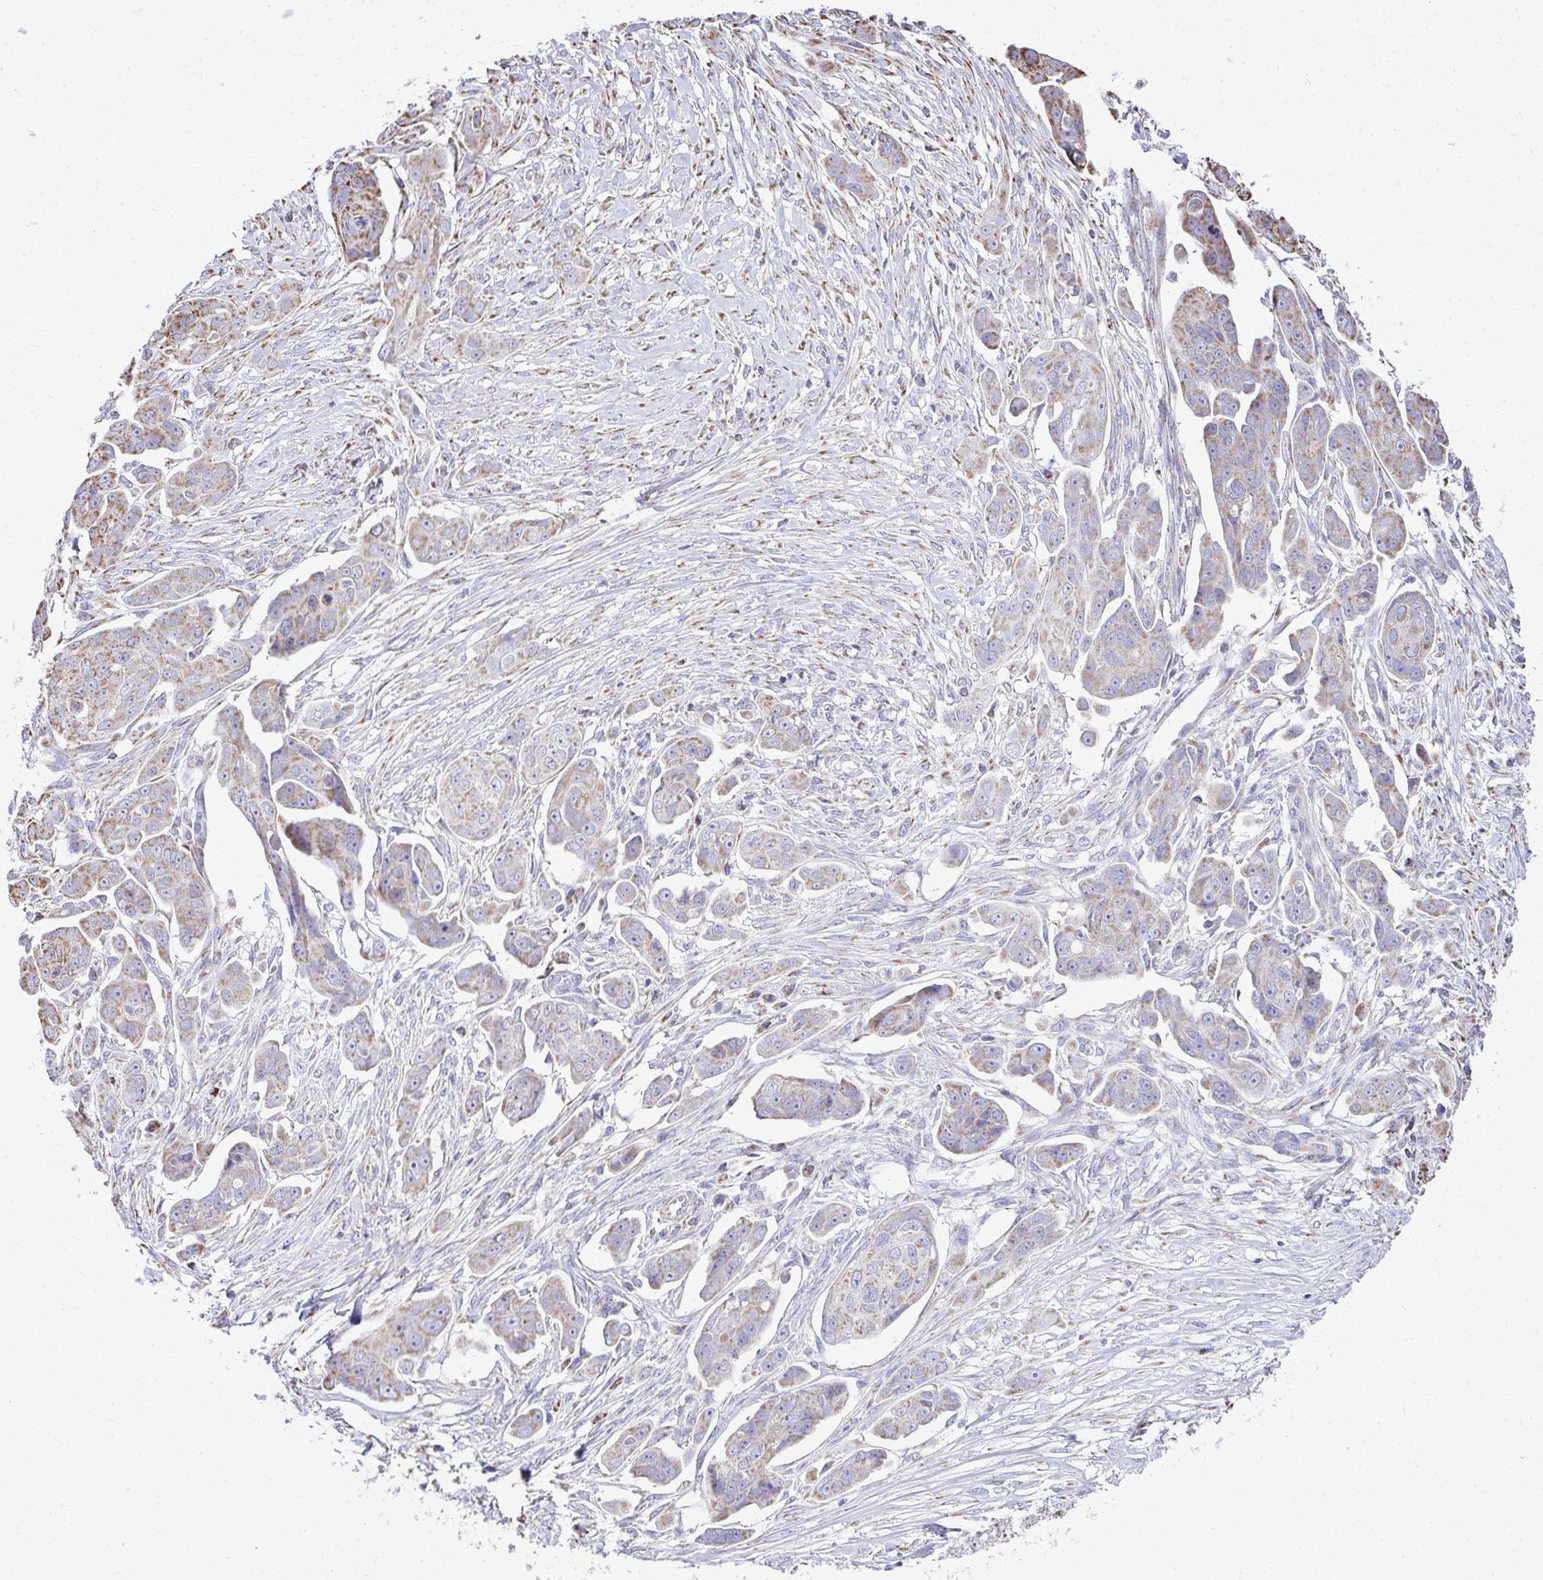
{"staining": {"intensity": "weak", "quantity": "25%-75%", "location": "cytoplasmic/membranous"}, "tissue": "ovarian cancer", "cell_type": "Tumor cells", "image_type": "cancer", "snomed": [{"axis": "morphology", "description": "Carcinoma, endometroid"}, {"axis": "topography", "description": "Ovary"}], "caption": "Protein expression analysis of human ovarian endometroid carcinoma reveals weak cytoplasmic/membranous expression in about 25%-75% of tumor cells.", "gene": "MPZL2", "patient": {"sex": "female", "age": 70}}